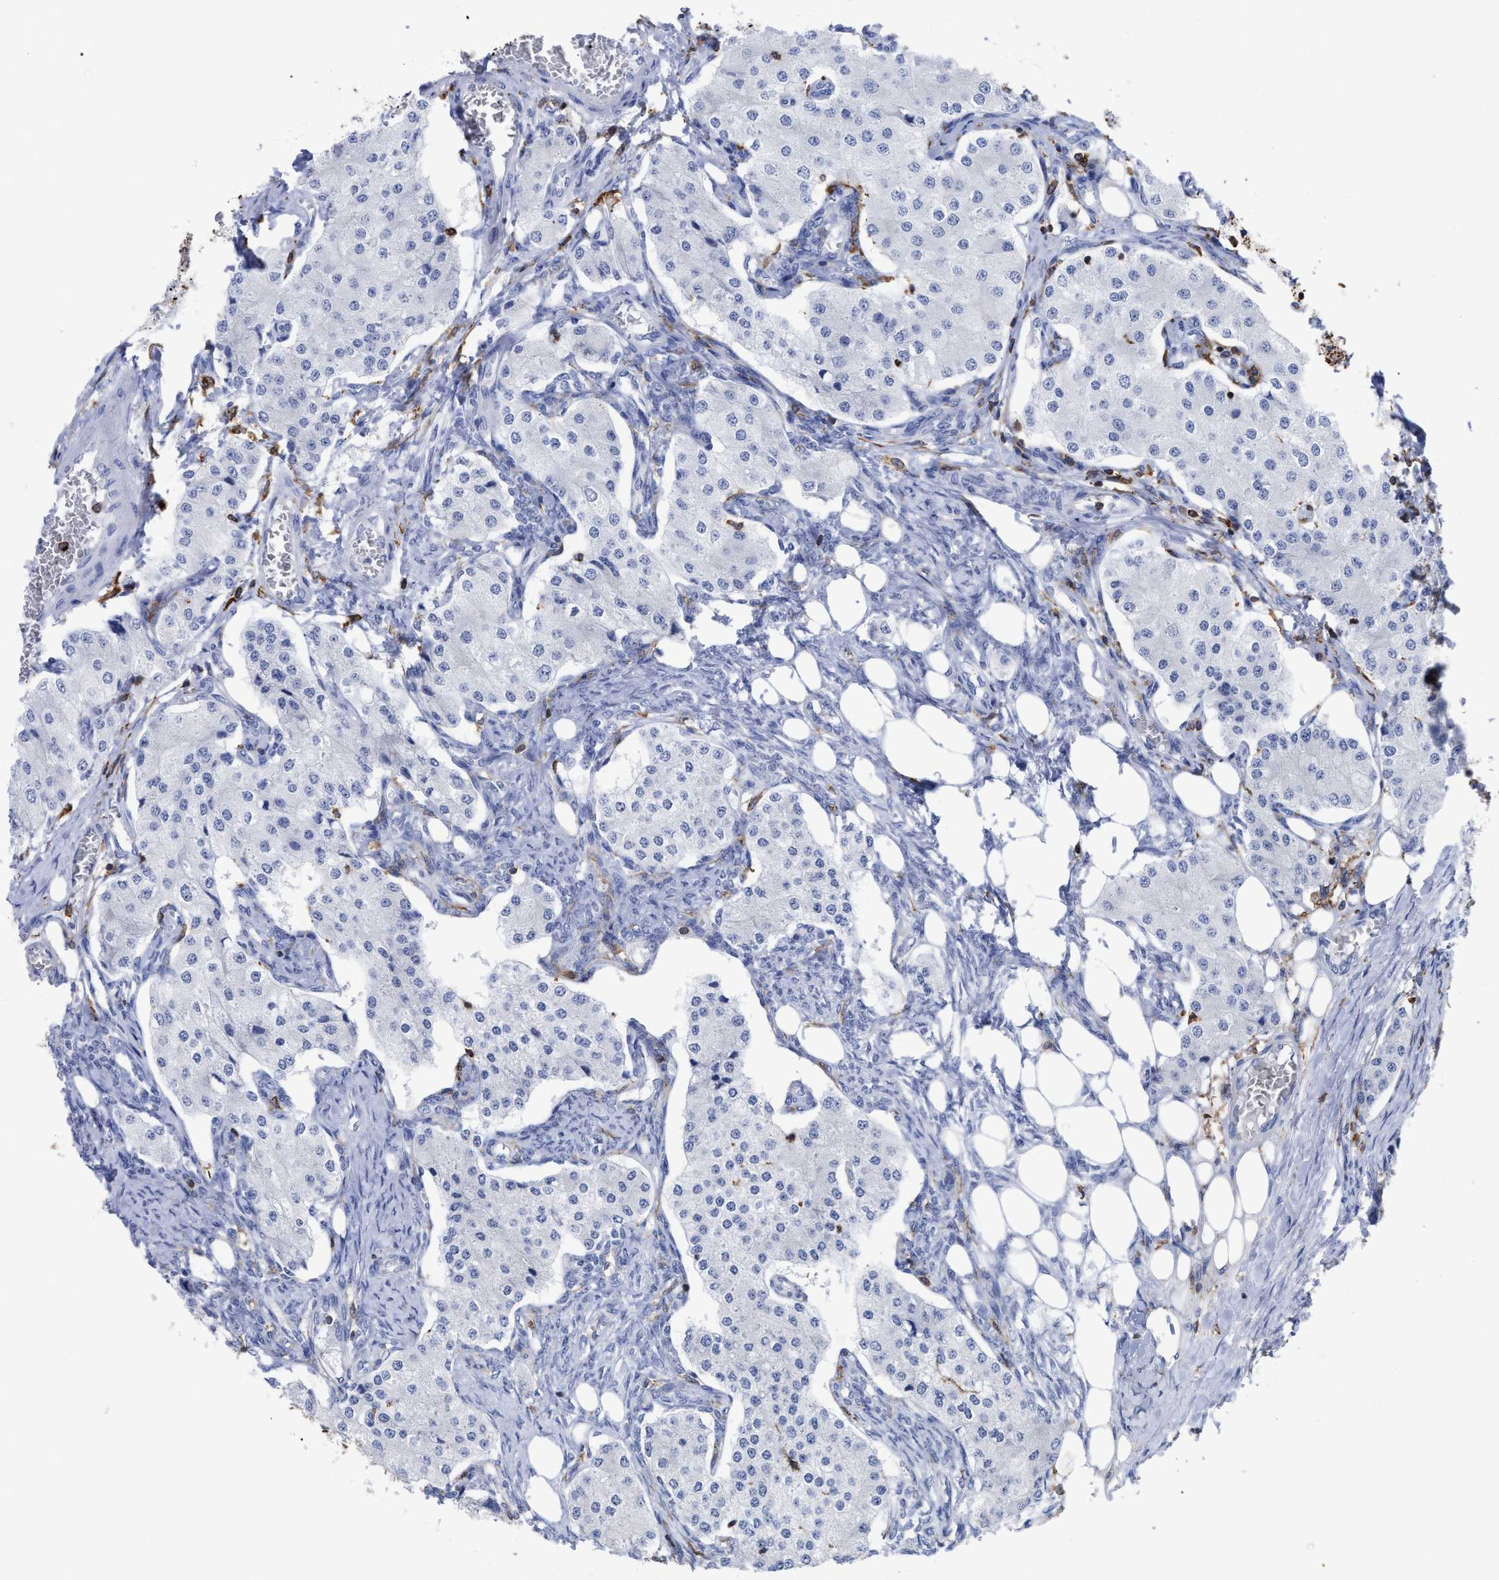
{"staining": {"intensity": "negative", "quantity": "none", "location": "none"}, "tissue": "carcinoid", "cell_type": "Tumor cells", "image_type": "cancer", "snomed": [{"axis": "morphology", "description": "Carcinoid, malignant, NOS"}, {"axis": "topography", "description": "Colon"}], "caption": "High magnification brightfield microscopy of carcinoid stained with DAB (3,3'-diaminobenzidine) (brown) and counterstained with hematoxylin (blue): tumor cells show no significant expression.", "gene": "HCLS1", "patient": {"sex": "female", "age": 52}}